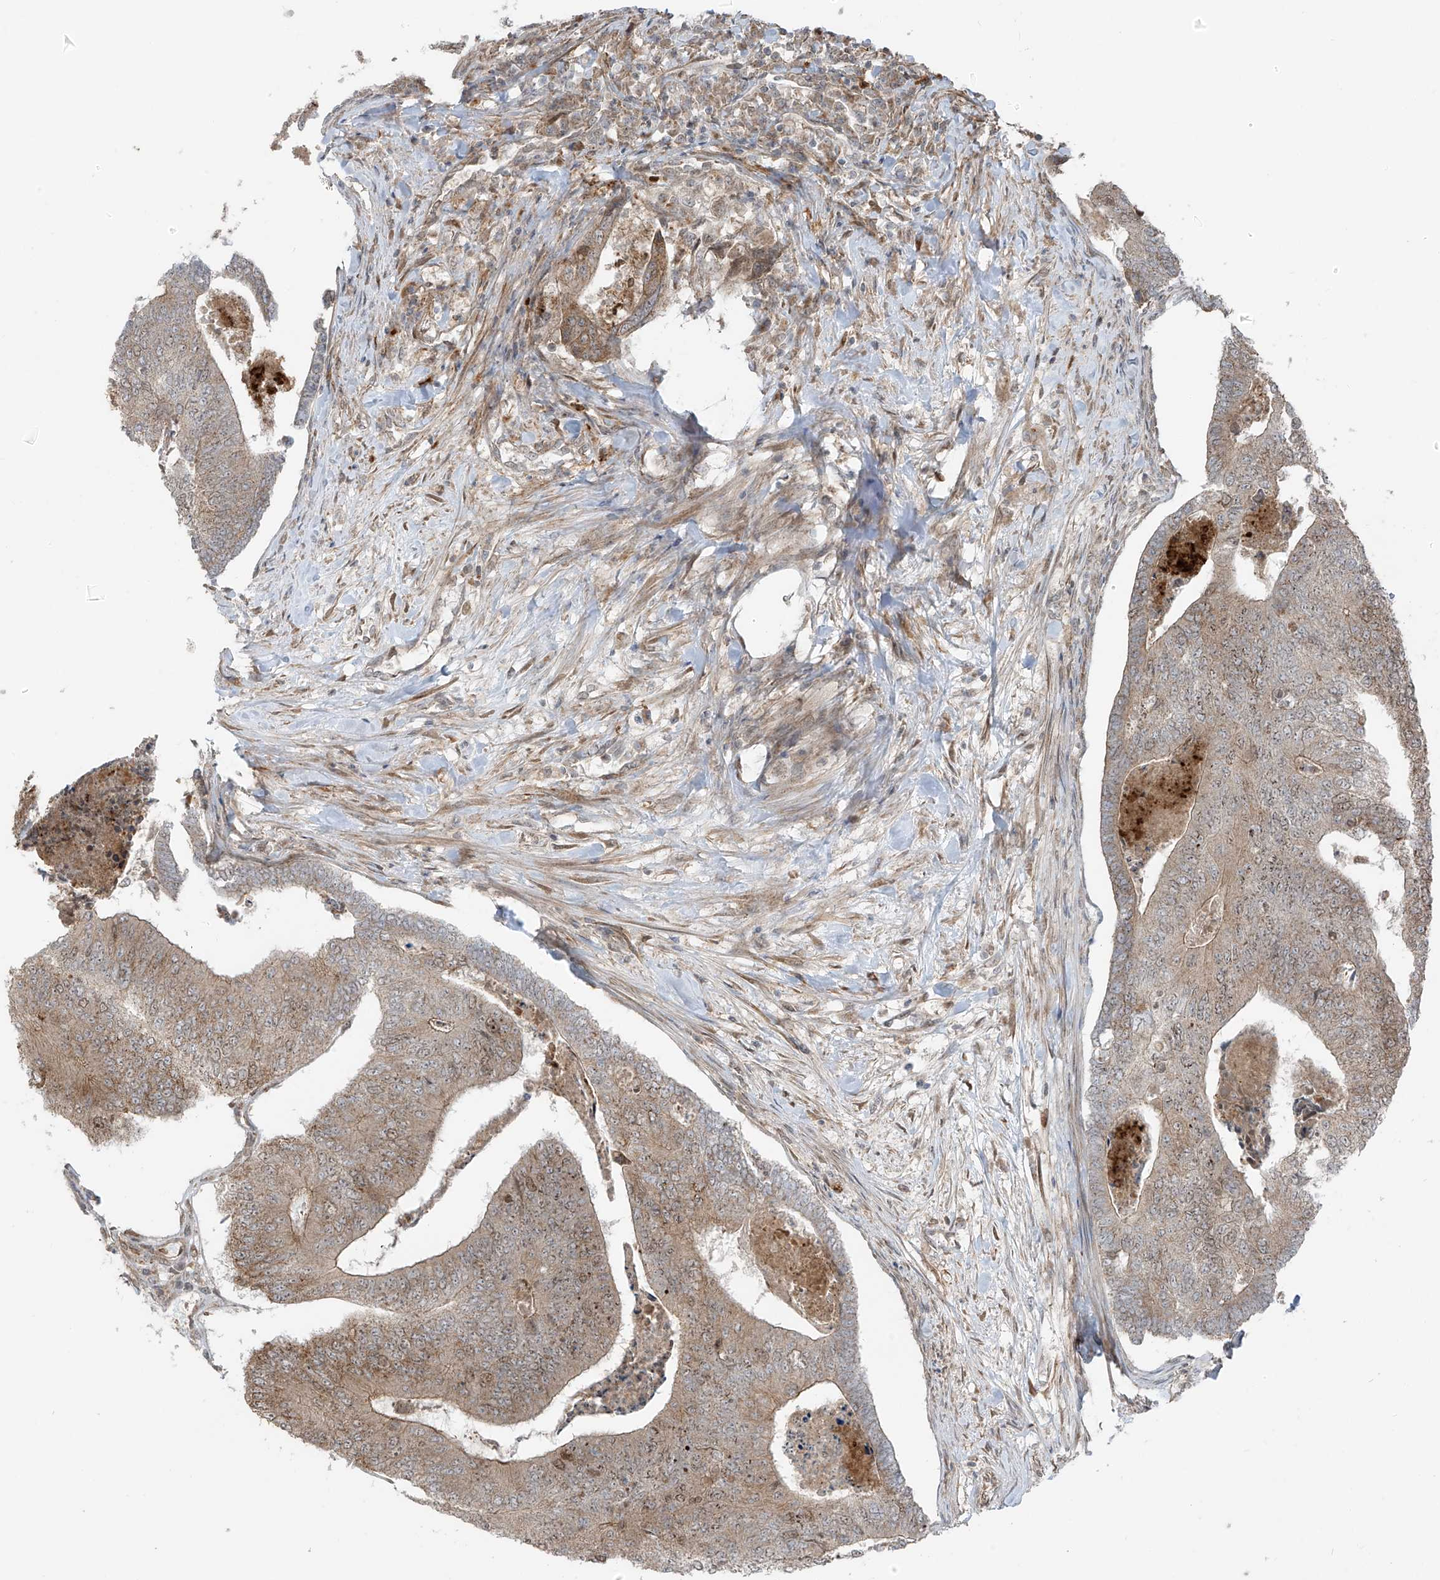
{"staining": {"intensity": "moderate", "quantity": ">75%", "location": "cytoplasmic/membranous"}, "tissue": "colorectal cancer", "cell_type": "Tumor cells", "image_type": "cancer", "snomed": [{"axis": "morphology", "description": "Adenocarcinoma, NOS"}, {"axis": "topography", "description": "Colon"}], "caption": "The photomicrograph exhibits staining of colorectal cancer, revealing moderate cytoplasmic/membranous protein staining (brown color) within tumor cells.", "gene": "PDE11A", "patient": {"sex": "female", "age": 67}}